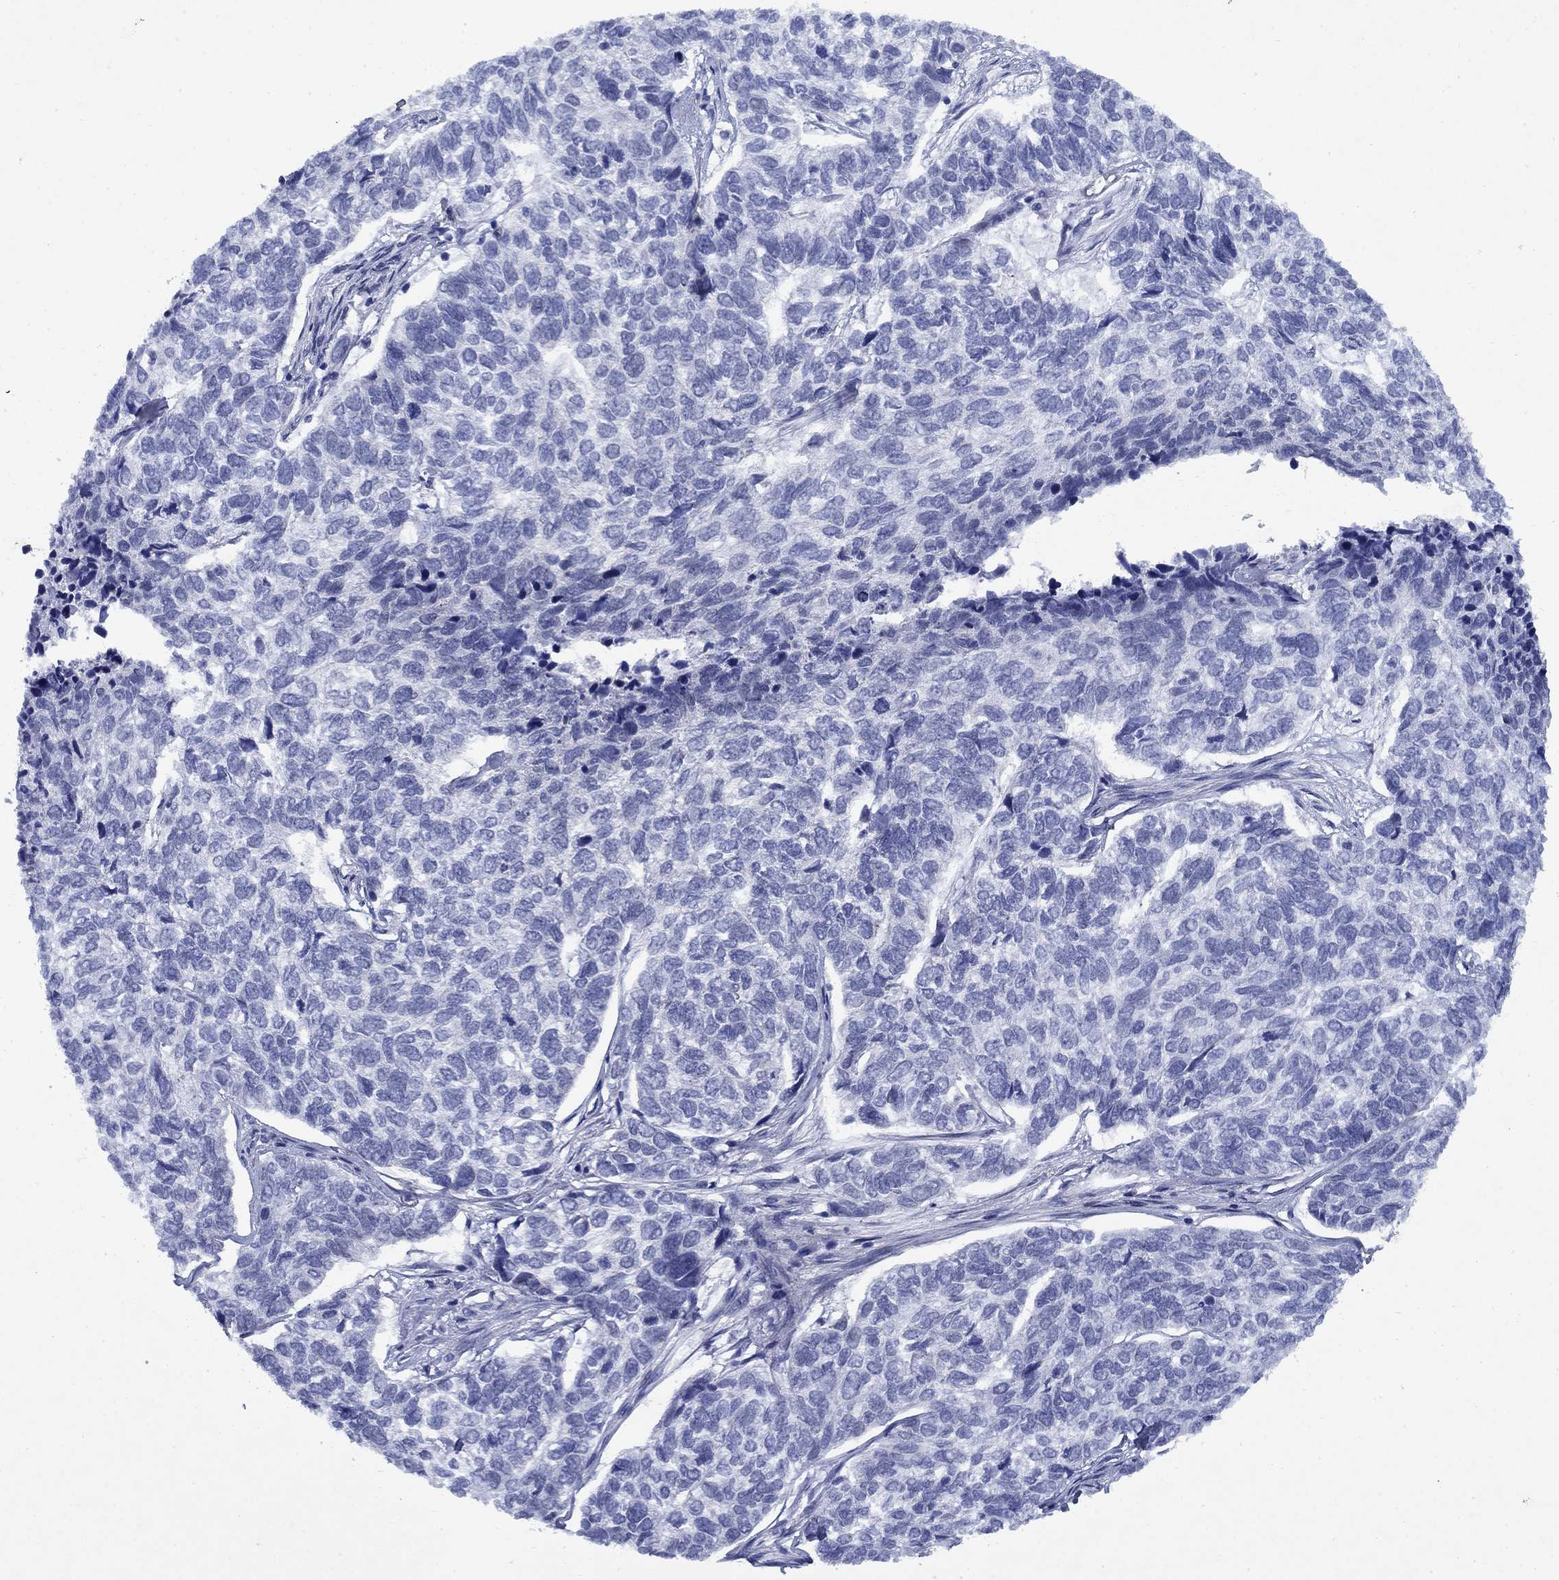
{"staining": {"intensity": "negative", "quantity": "none", "location": "none"}, "tissue": "skin cancer", "cell_type": "Tumor cells", "image_type": "cancer", "snomed": [{"axis": "morphology", "description": "Basal cell carcinoma"}, {"axis": "topography", "description": "Skin"}], "caption": "Immunohistochemistry (IHC) of human skin basal cell carcinoma reveals no positivity in tumor cells.", "gene": "STAB2", "patient": {"sex": "female", "age": 65}}